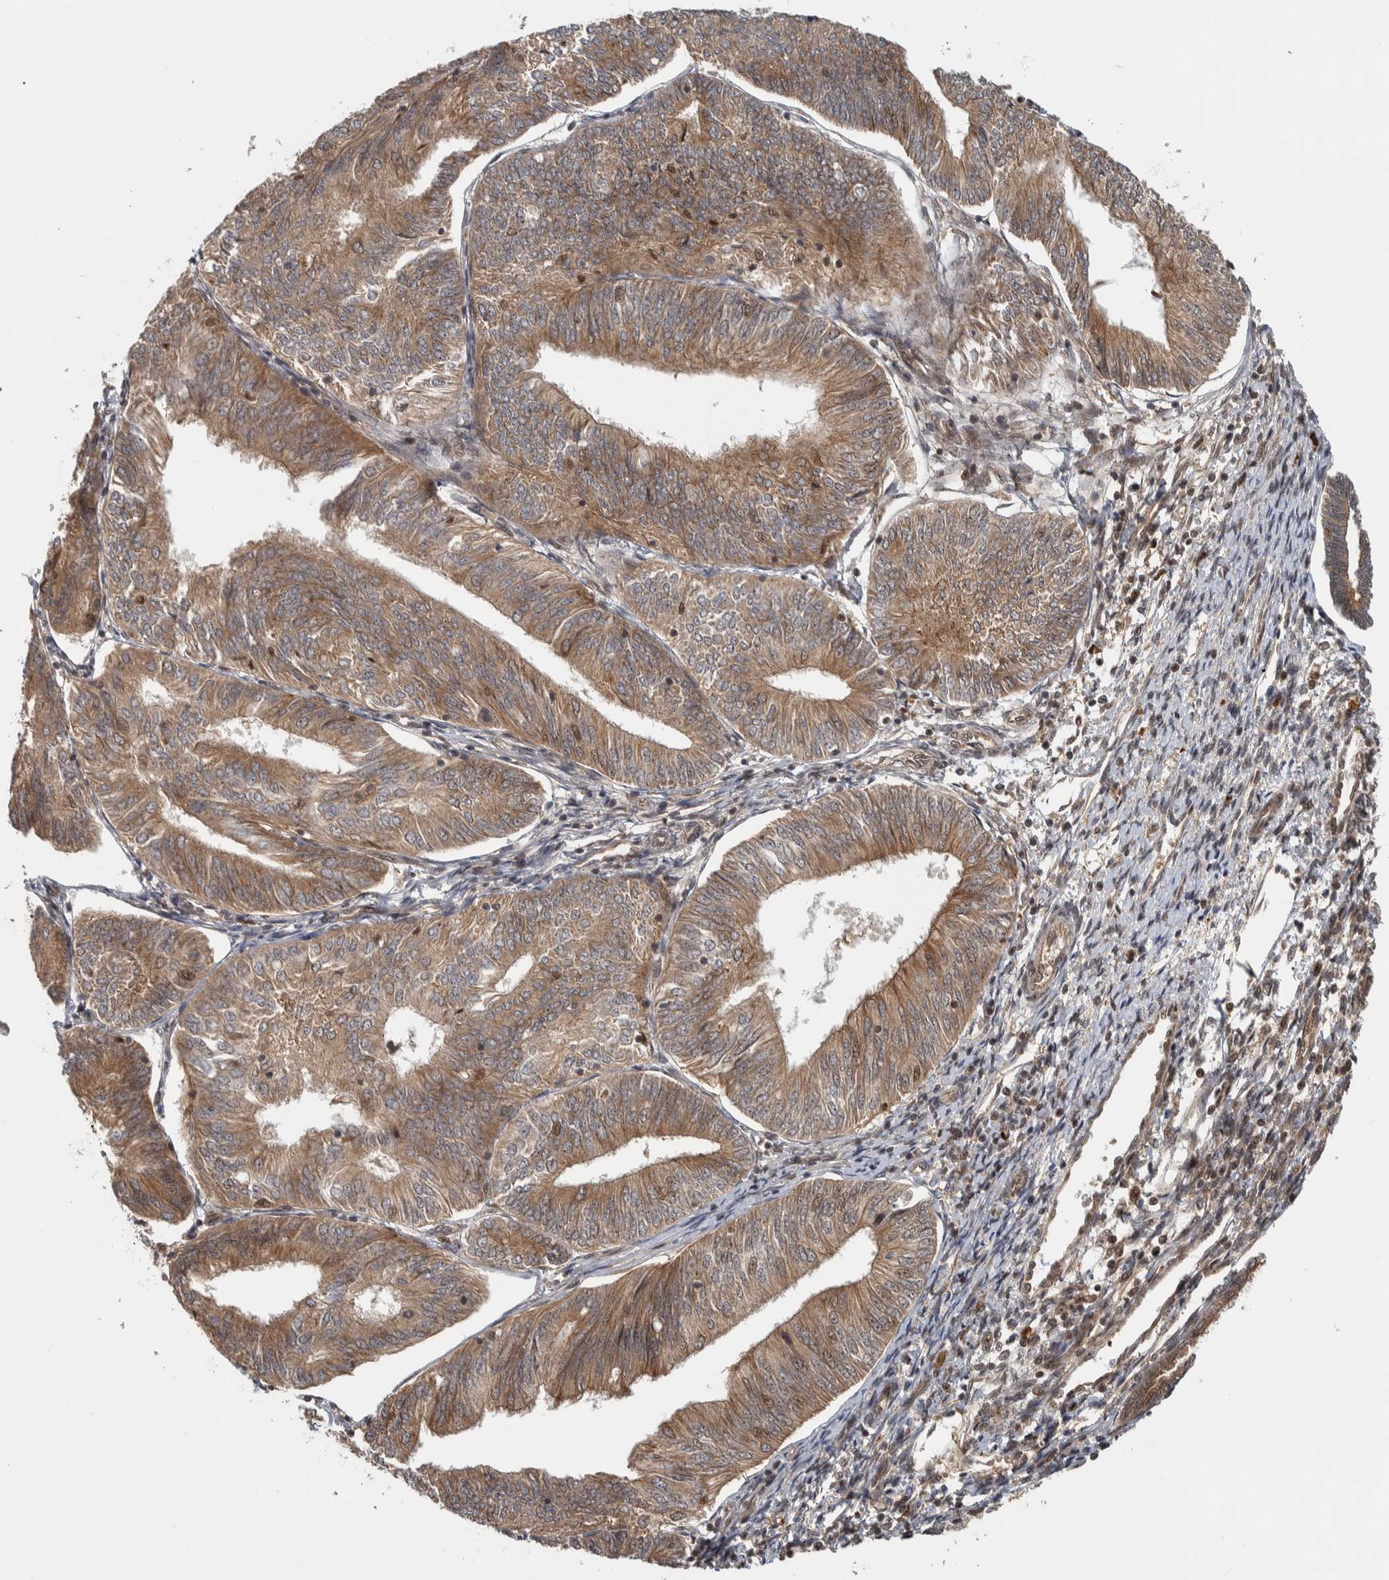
{"staining": {"intensity": "moderate", "quantity": ">75%", "location": "cytoplasmic/membranous,nuclear"}, "tissue": "endometrial cancer", "cell_type": "Tumor cells", "image_type": "cancer", "snomed": [{"axis": "morphology", "description": "Adenocarcinoma, NOS"}, {"axis": "topography", "description": "Endometrium"}], "caption": "Immunohistochemical staining of human adenocarcinoma (endometrial) shows medium levels of moderate cytoplasmic/membranous and nuclear protein positivity in about >75% of tumor cells.", "gene": "RPS6KA4", "patient": {"sex": "female", "age": 58}}